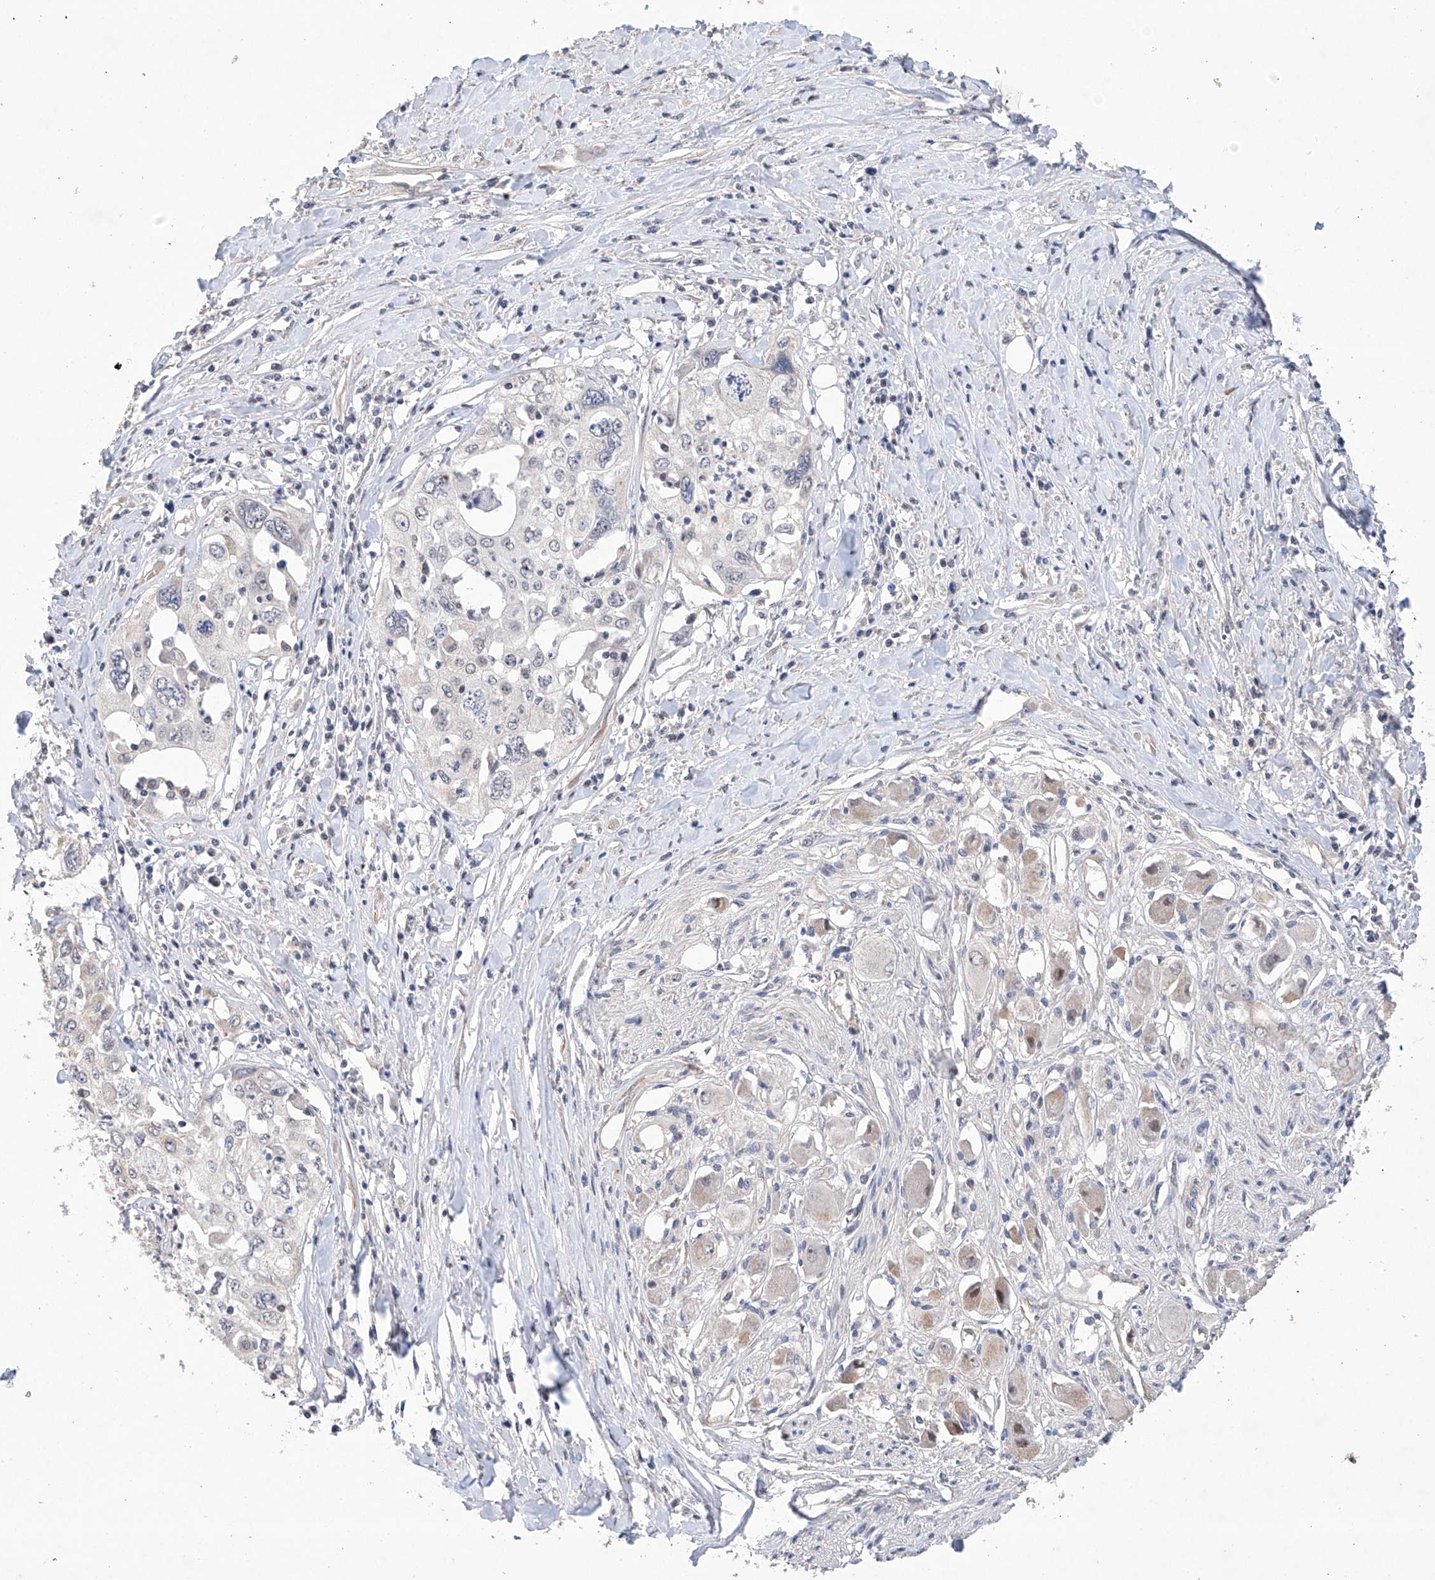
{"staining": {"intensity": "weak", "quantity": "<25%", "location": "cytoplasmic/membranous"}, "tissue": "cervical cancer", "cell_type": "Tumor cells", "image_type": "cancer", "snomed": [{"axis": "morphology", "description": "Squamous cell carcinoma, NOS"}, {"axis": "topography", "description": "Cervix"}], "caption": "Immunohistochemistry photomicrograph of human cervical squamous cell carcinoma stained for a protein (brown), which shows no positivity in tumor cells. The staining is performed using DAB (3,3'-diaminobenzidine) brown chromogen with nuclei counter-stained in using hematoxylin.", "gene": "AFG1L", "patient": {"sex": "female", "age": 31}}